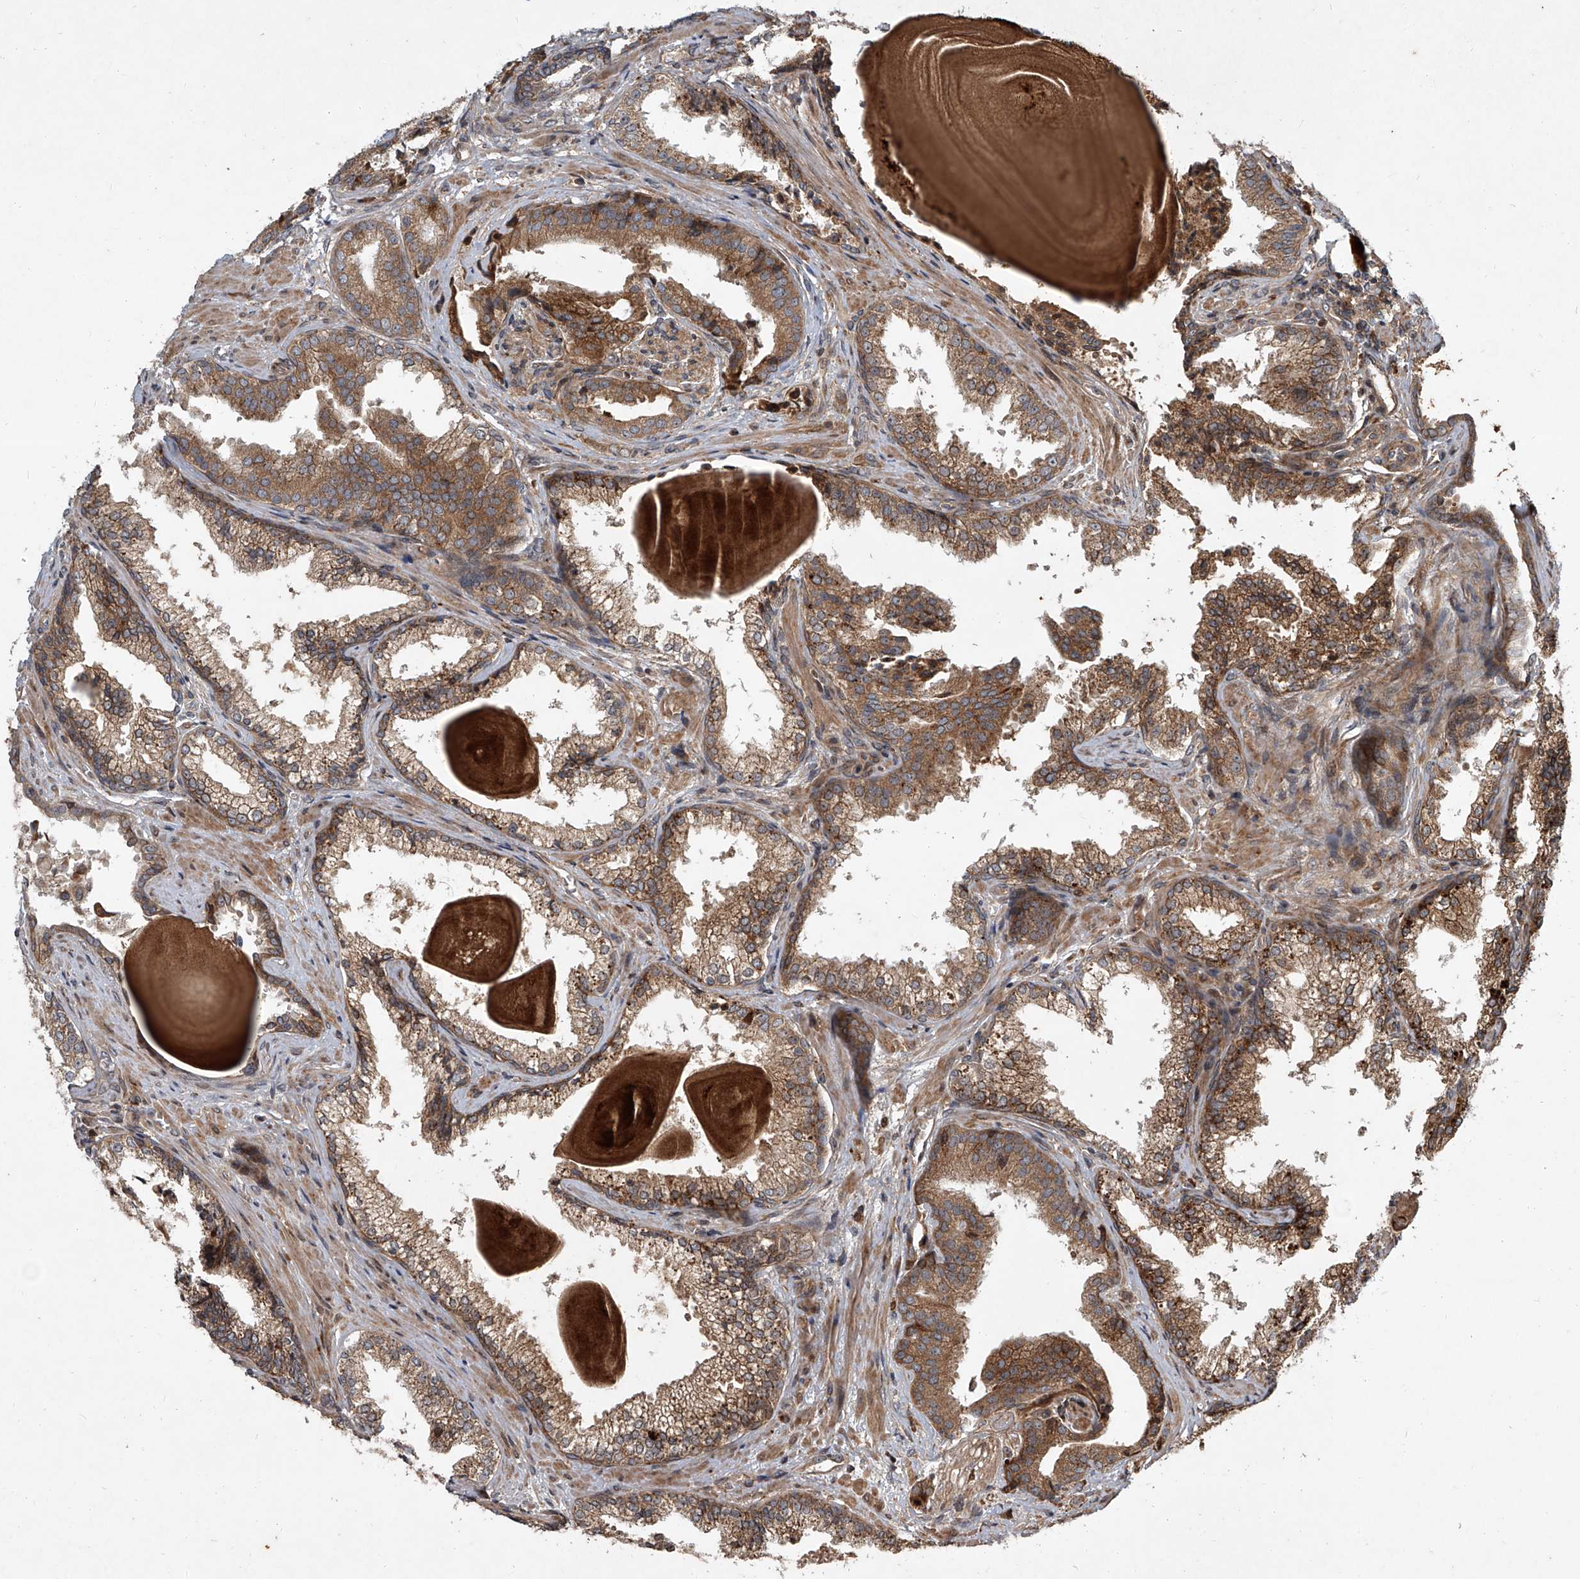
{"staining": {"intensity": "moderate", "quantity": ">75%", "location": "cytoplasmic/membranous"}, "tissue": "prostate cancer", "cell_type": "Tumor cells", "image_type": "cancer", "snomed": [{"axis": "morphology", "description": "Adenocarcinoma, High grade"}, {"axis": "topography", "description": "Prostate"}], "caption": "Protein staining of prostate high-grade adenocarcinoma tissue demonstrates moderate cytoplasmic/membranous expression in about >75% of tumor cells.", "gene": "EVA1C", "patient": {"sex": "male", "age": 73}}